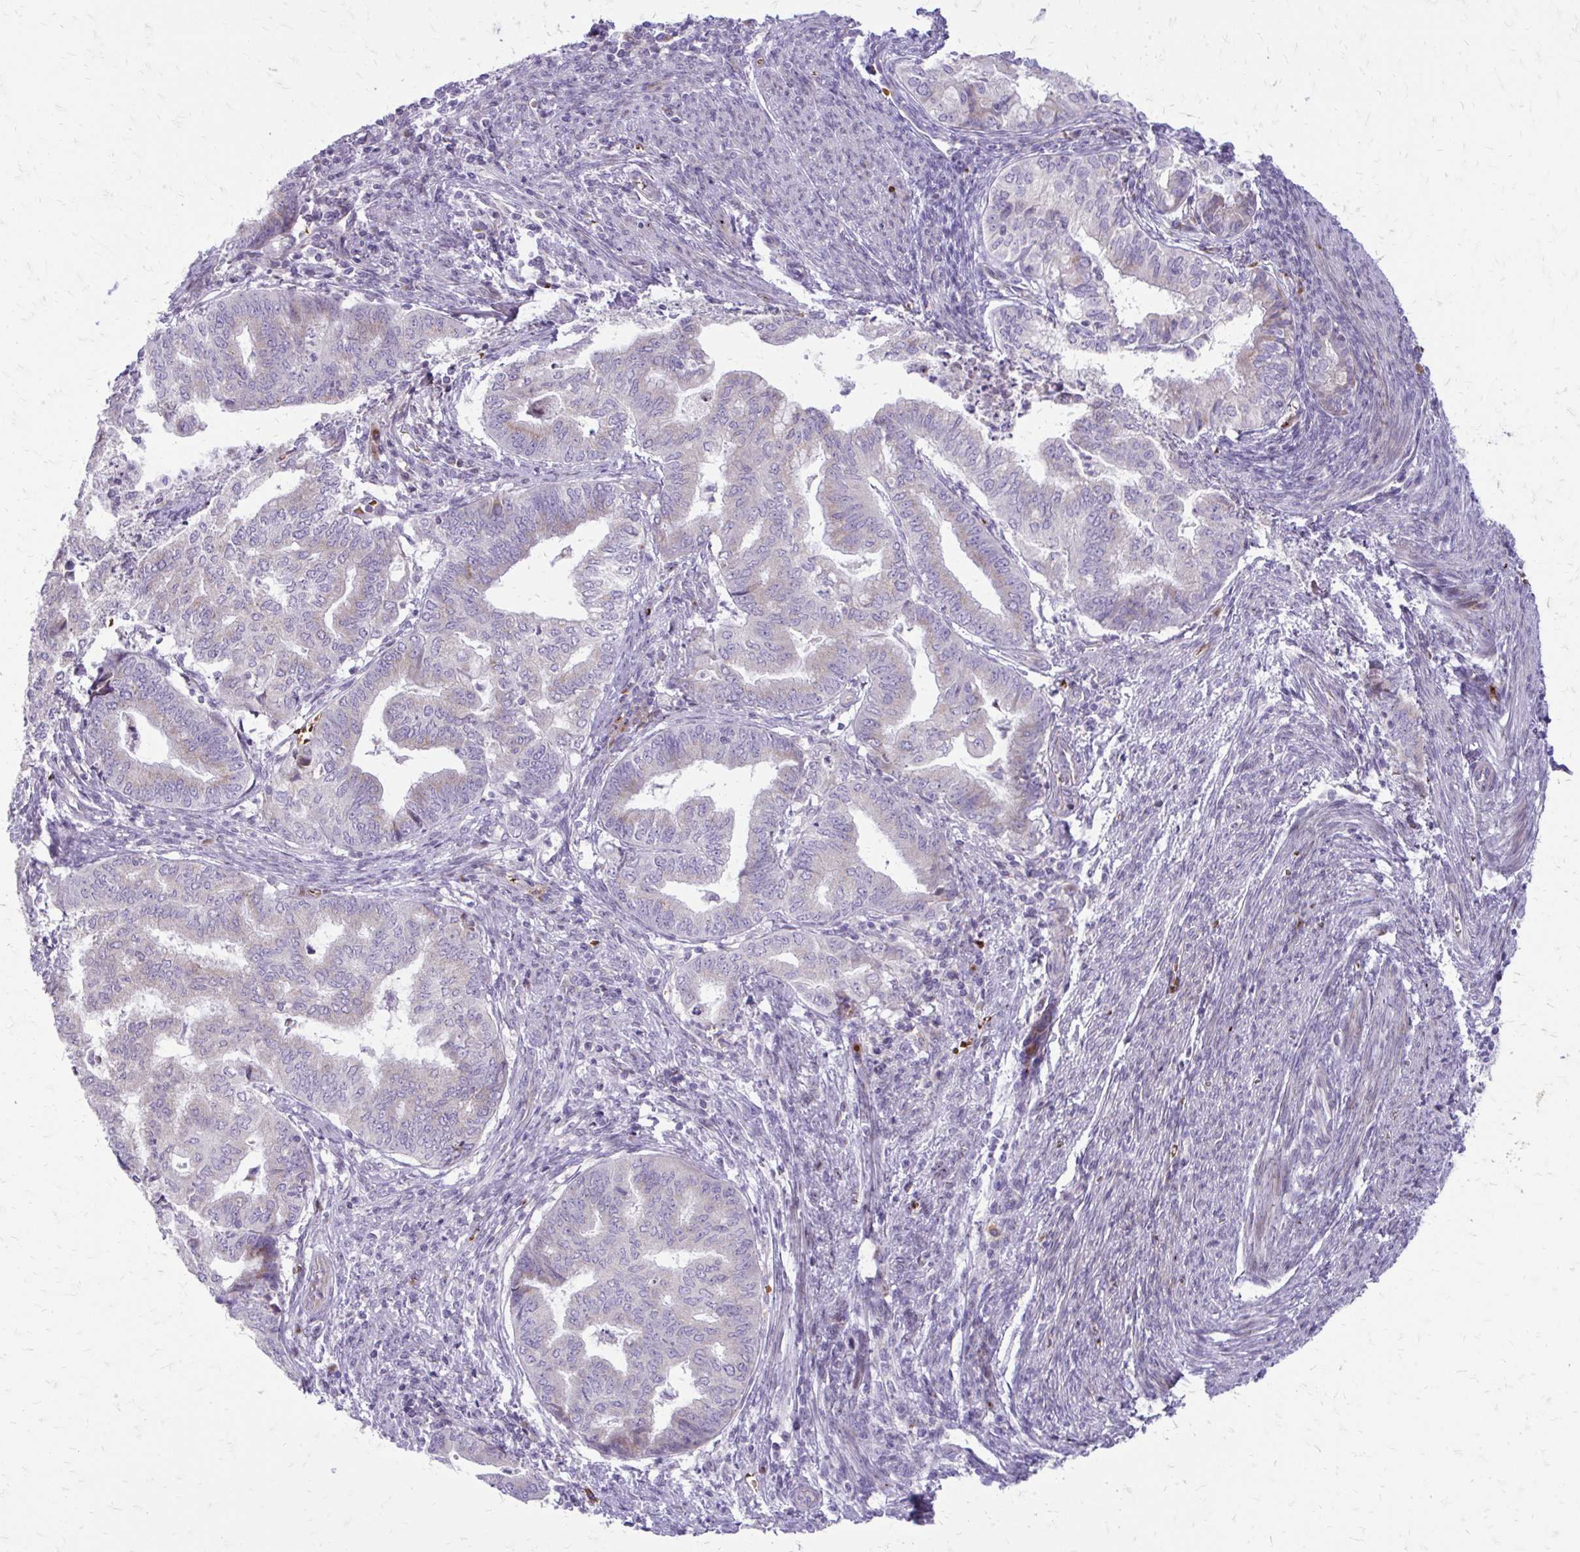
{"staining": {"intensity": "negative", "quantity": "none", "location": "none"}, "tissue": "endometrial cancer", "cell_type": "Tumor cells", "image_type": "cancer", "snomed": [{"axis": "morphology", "description": "Adenocarcinoma, NOS"}, {"axis": "topography", "description": "Endometrium"}], "caption": "Immunohistochemistry (IHC) photomicrograph of neoplastic tissue: adenocarcinoma (endometrial) stained with DAB demonstrates no significant protein positivity in tumor cells.", "gene": "FUNDC2", "patient": {"sex": "female", "age": 79}}